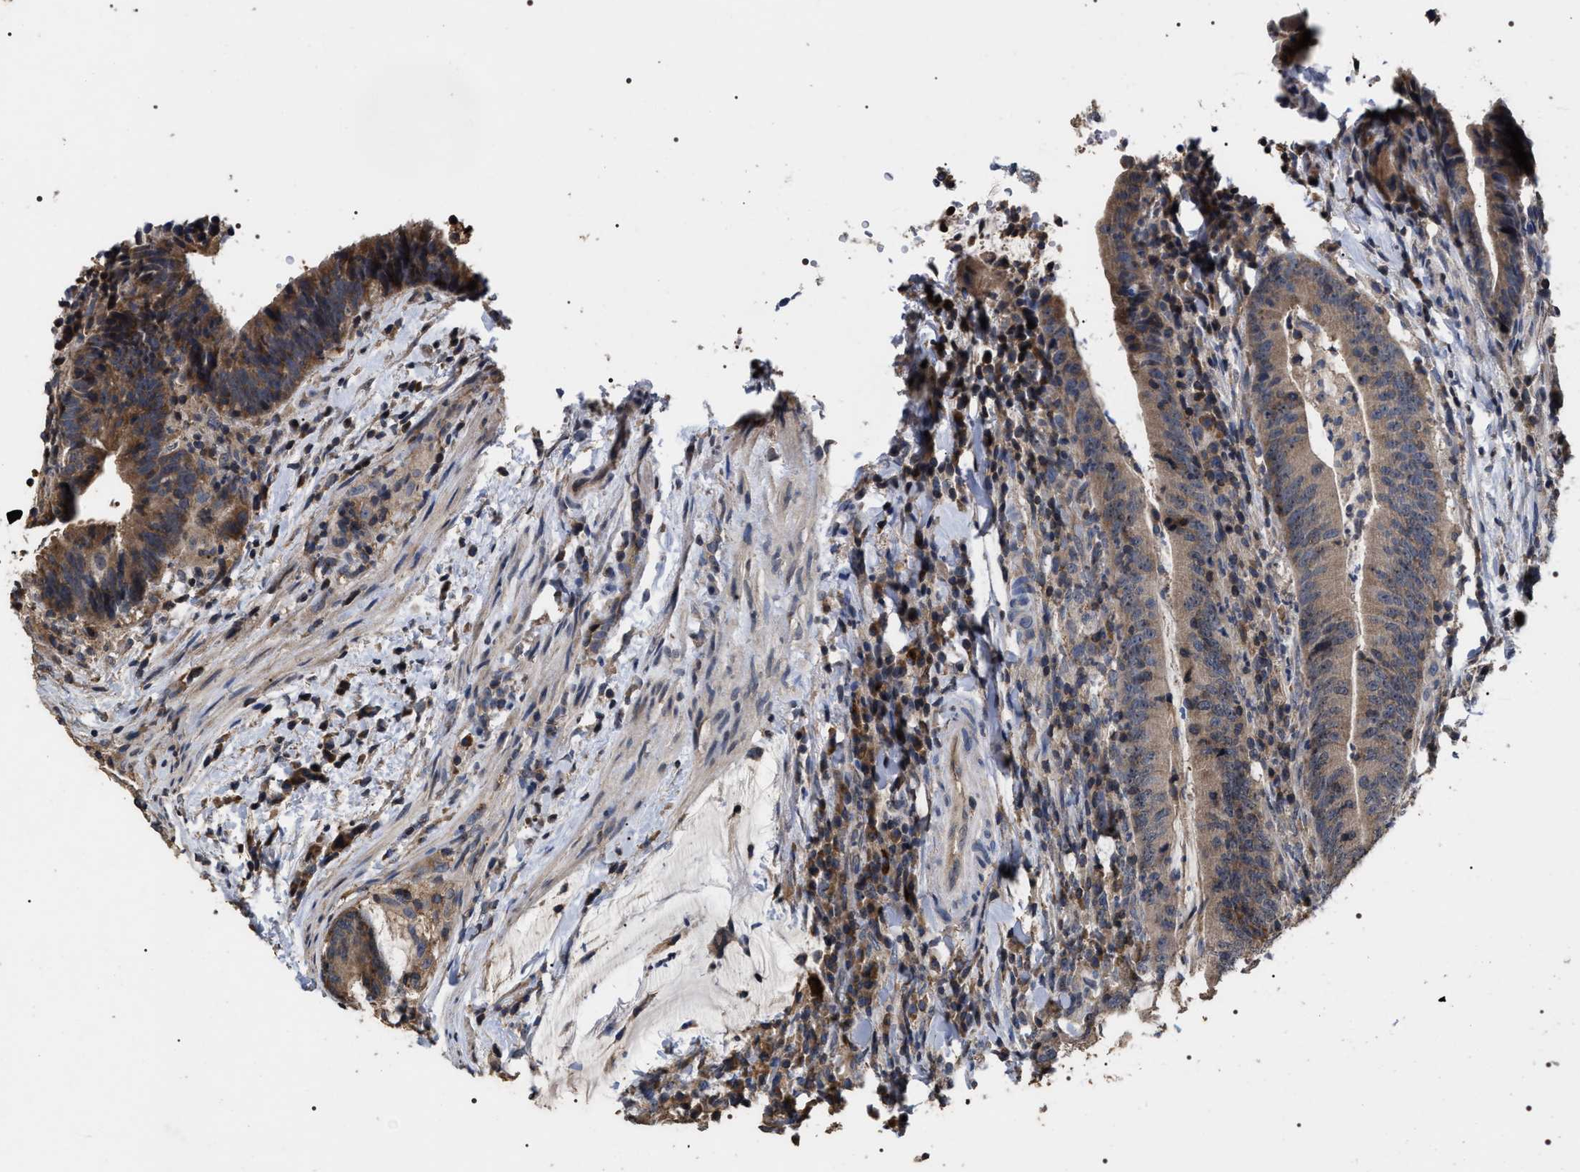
{"staining": {"intensity": "moderate", "quantity": "25%-75%", "location": "cytoplasmic/membranous"}, "tissue": "colorectal cancer", "cell_type": "Tumor cells", "image_type": "cancer", "snomed": [{"axis": "morphology", "description": "Adenocarcinoma, NOS"}, {"axis": "topography", "description": "Colon"}], "caption": "A brown stain shows moderate cytoplasmic/membranous staining of a protein in adenocarcinoma (colorectal) tumor cells.", "gene": "UPF3A", "patient": {"sex": "female", "age": 66}}